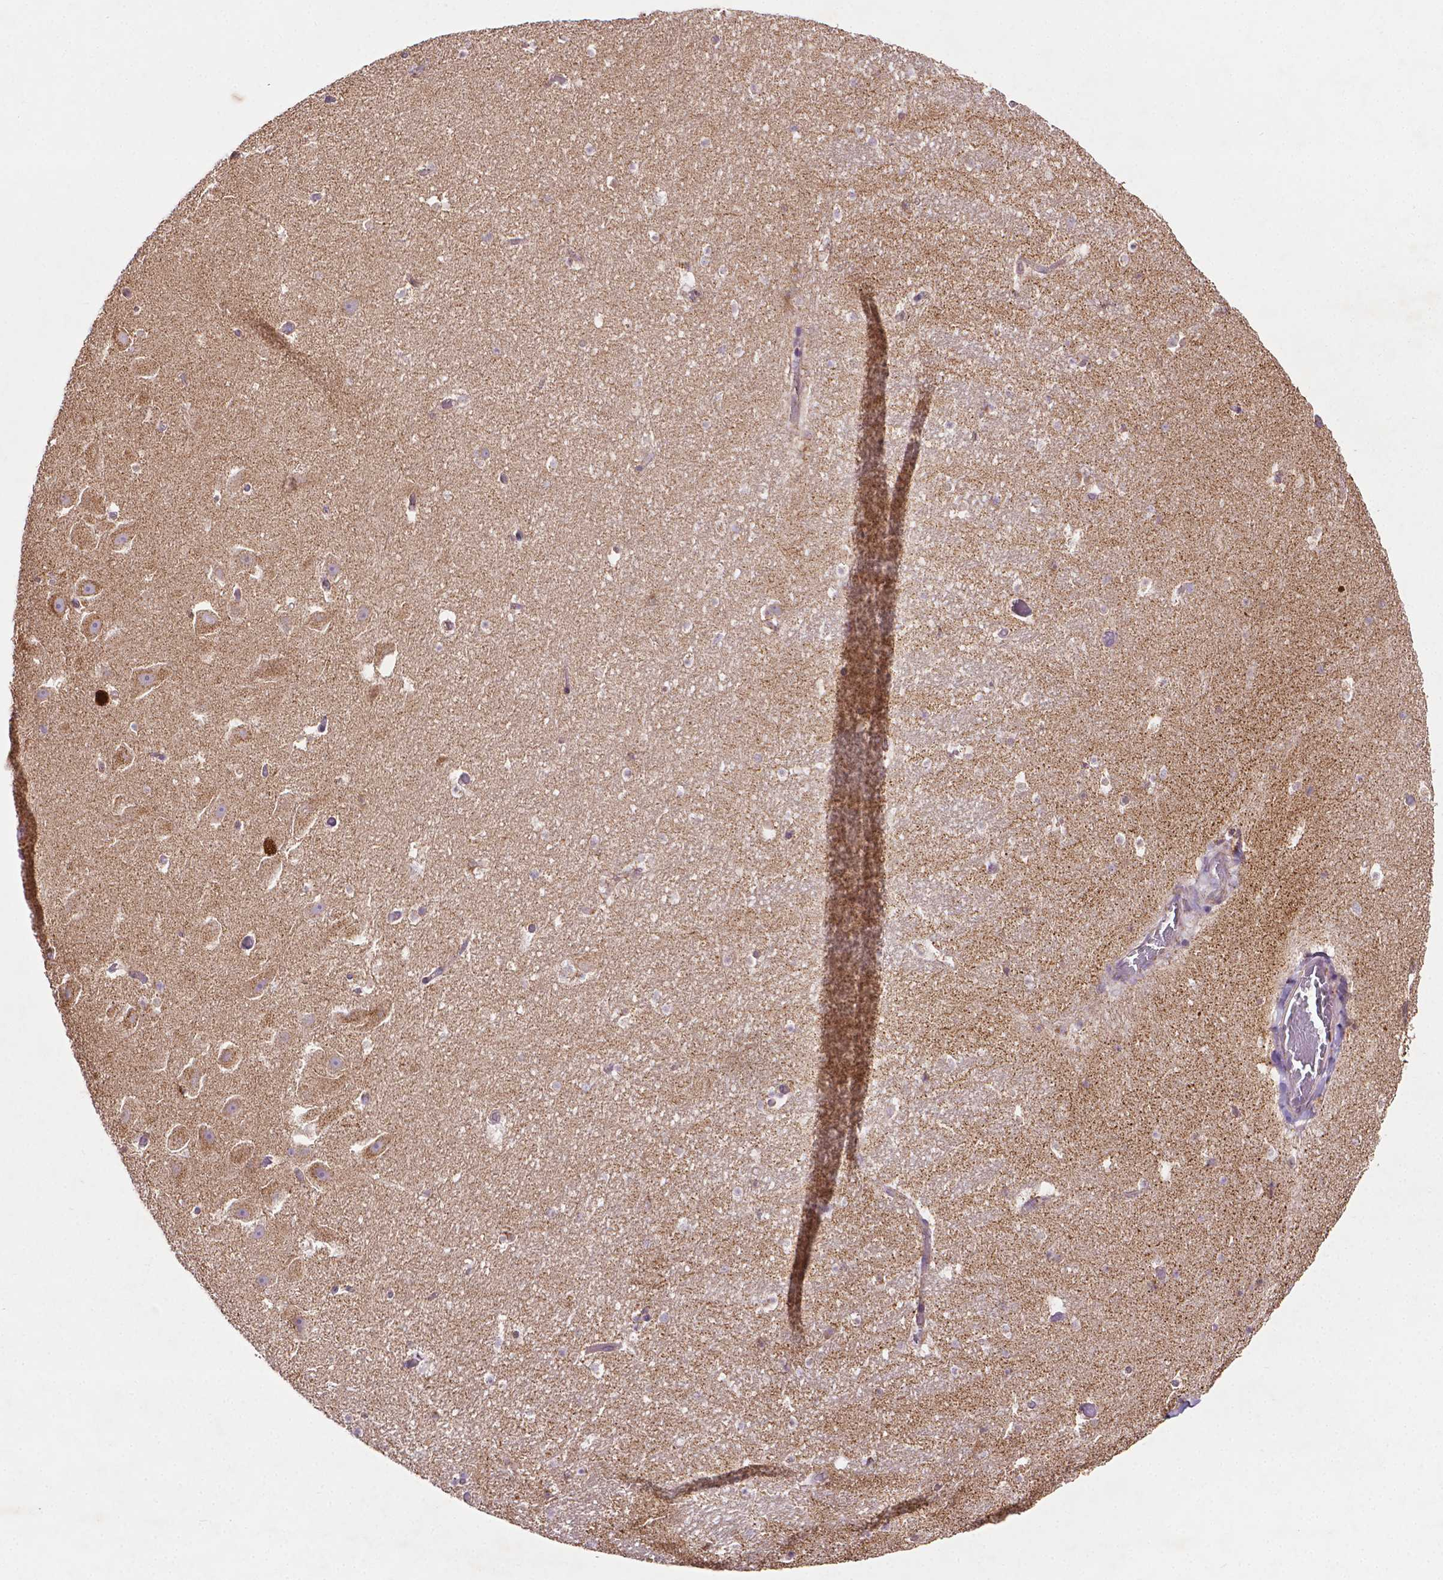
{"staining": {"intensity": "moderate", "quantity": ">75%", "location": "cytoplasmic/membranous"}, "tissue": "hippocampus", "cell_type": "Glial cells", "image_type": "normal", "snomed": [{"axis": "morphology", "description": "Normal tissue, NOS"}, {"axis": "topography", "description": "Hippocampus"}], "caption": "This histopathology image shows immunohistochemistry (IHC) staining of unremarkable hippocampus, with medium moderate cytoplasmic/membranous positivity in approximately >75% of glial cells.", "gene": "ILVBL", "patient": {"sex": "male", "age": 26}}